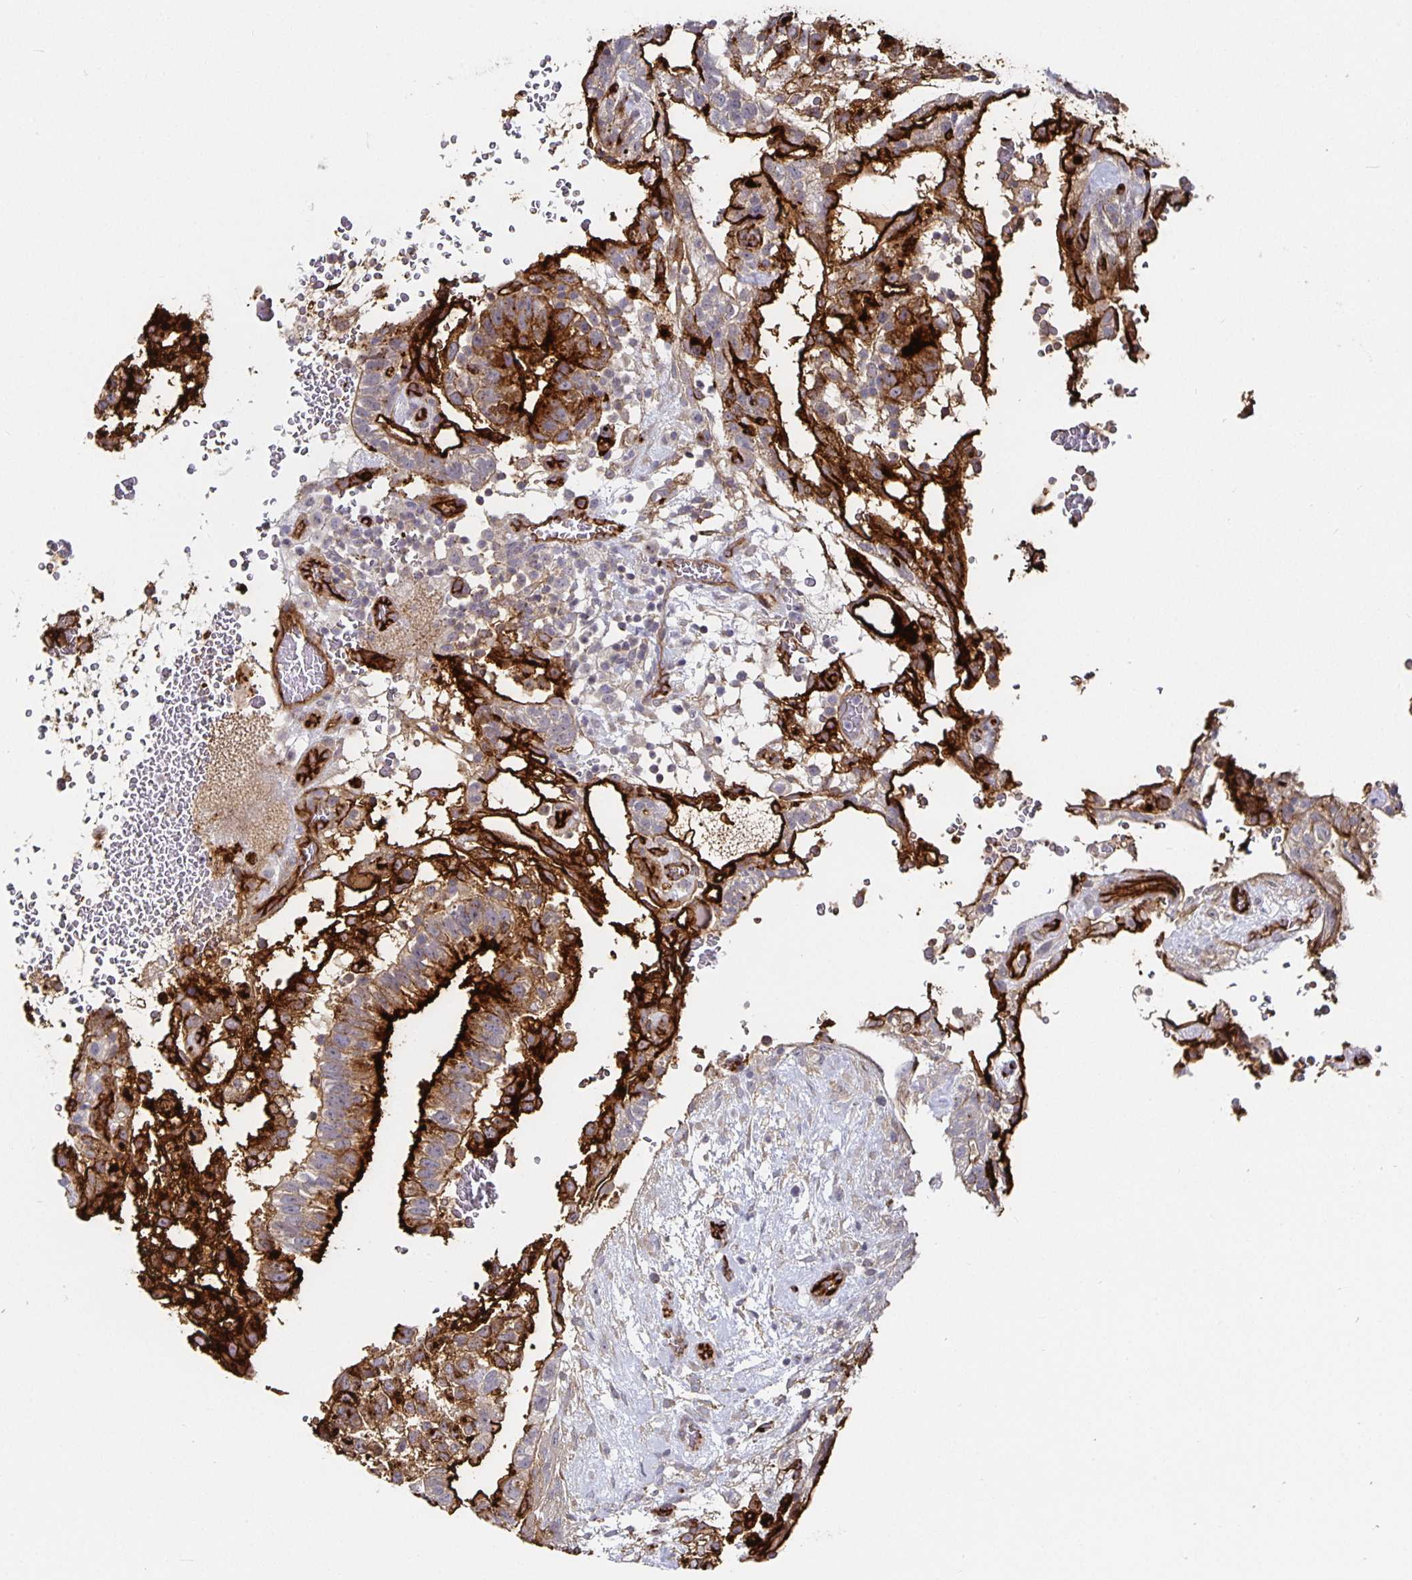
{"staining": {"intensity": "strong", "quantity": "25%-75%", "location": "cytoplasmic/membranous"}, "tissue": "testis cancer", "cell_type": "Tumor cells", "image_type": "cancer", "snomed": [{"axis": "morphology", "description": "Carcinoma, Embryonal, NOS"}, {"axis": "topography", "description": "Testis"}], "caption": "A high amount of strong cytoplasmic/membranous staining is present in about 25%-75% of tumor cells in testis cancer tissue.", "gene": "PODXL", "patient": {"sex": "male", "age": 32}}